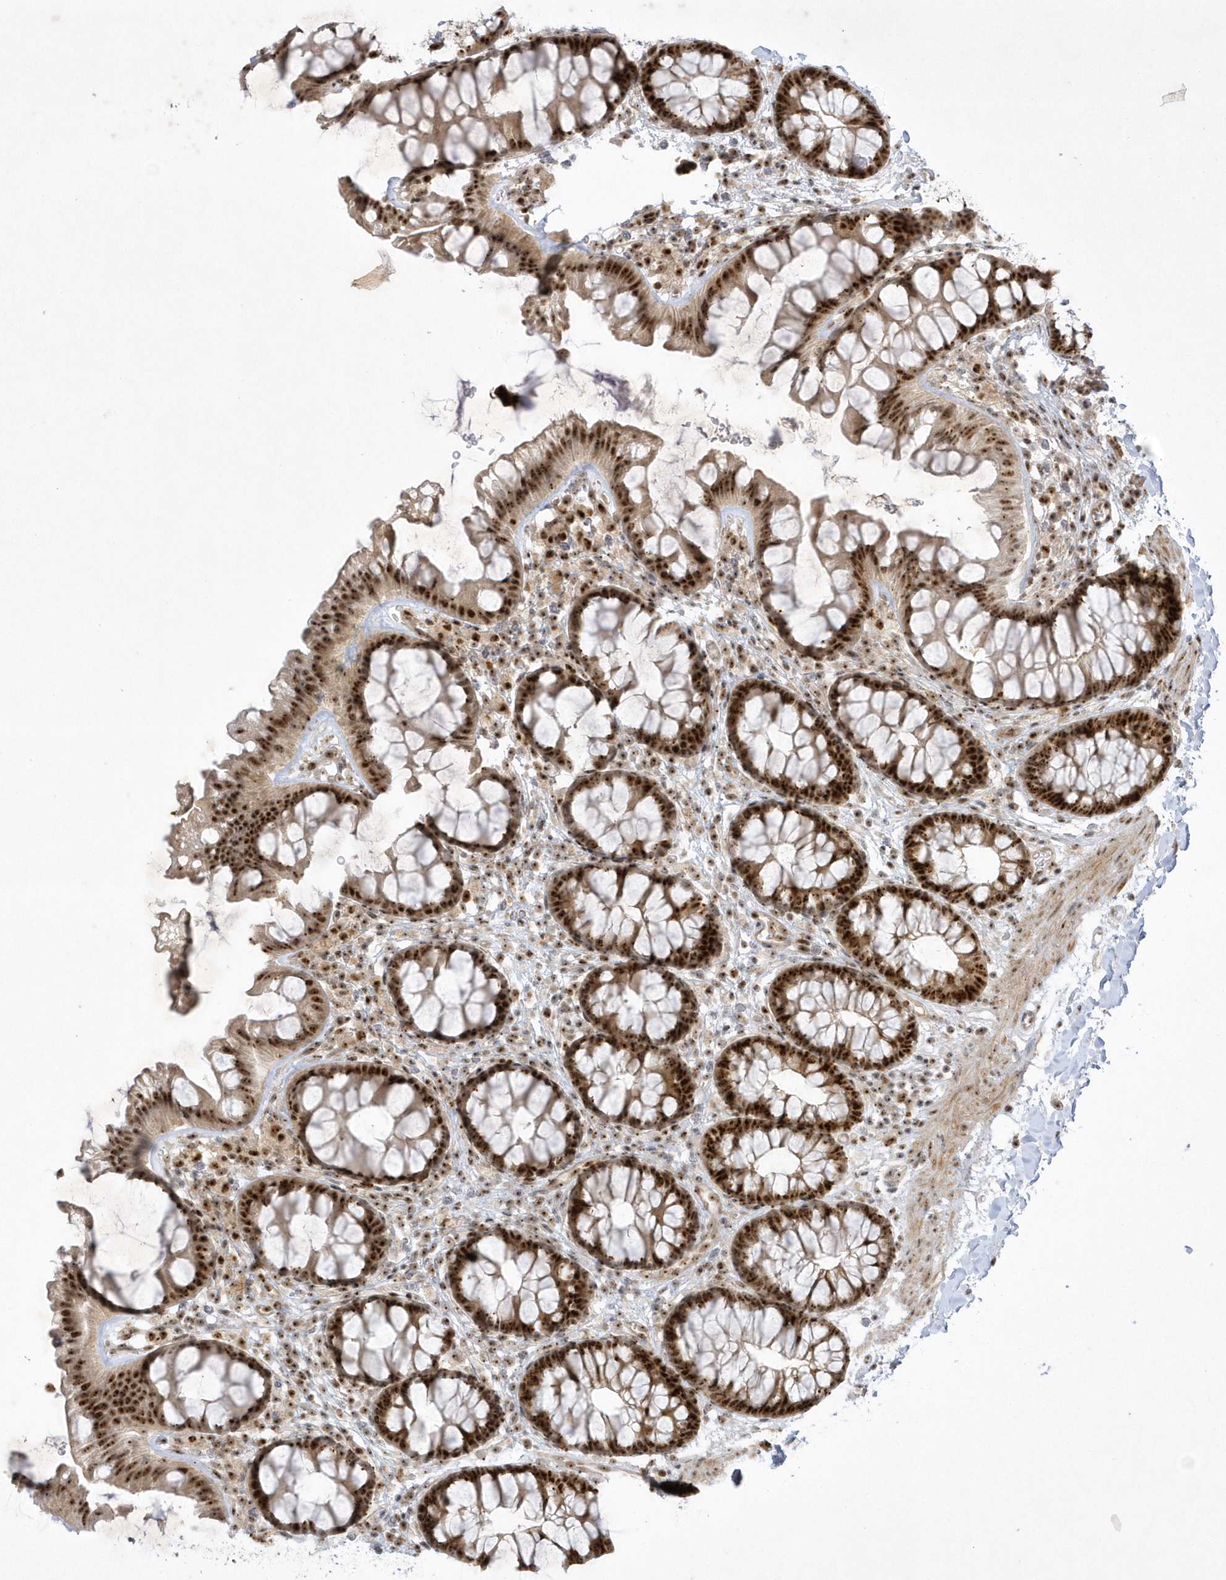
{"staining": {"intensity": "moderate", "quantity": ">75%", "location": "nuclear"}, "tissue": "colon", "cell_type": "Endothelial cells", "image_type": "normal", "snomed": [{"axis": "morphology", "description": "Normal tissue, NOS"}, {"axis": "topography", "description": "Colon"}], "caption": "This micrograph shows IHC staining of normal human colon, with medium moderate nuclear positivity in approximately >75% of endothelial cells.", "gene": "NPM3", "patient": {"sex": "female", "age": 62}}